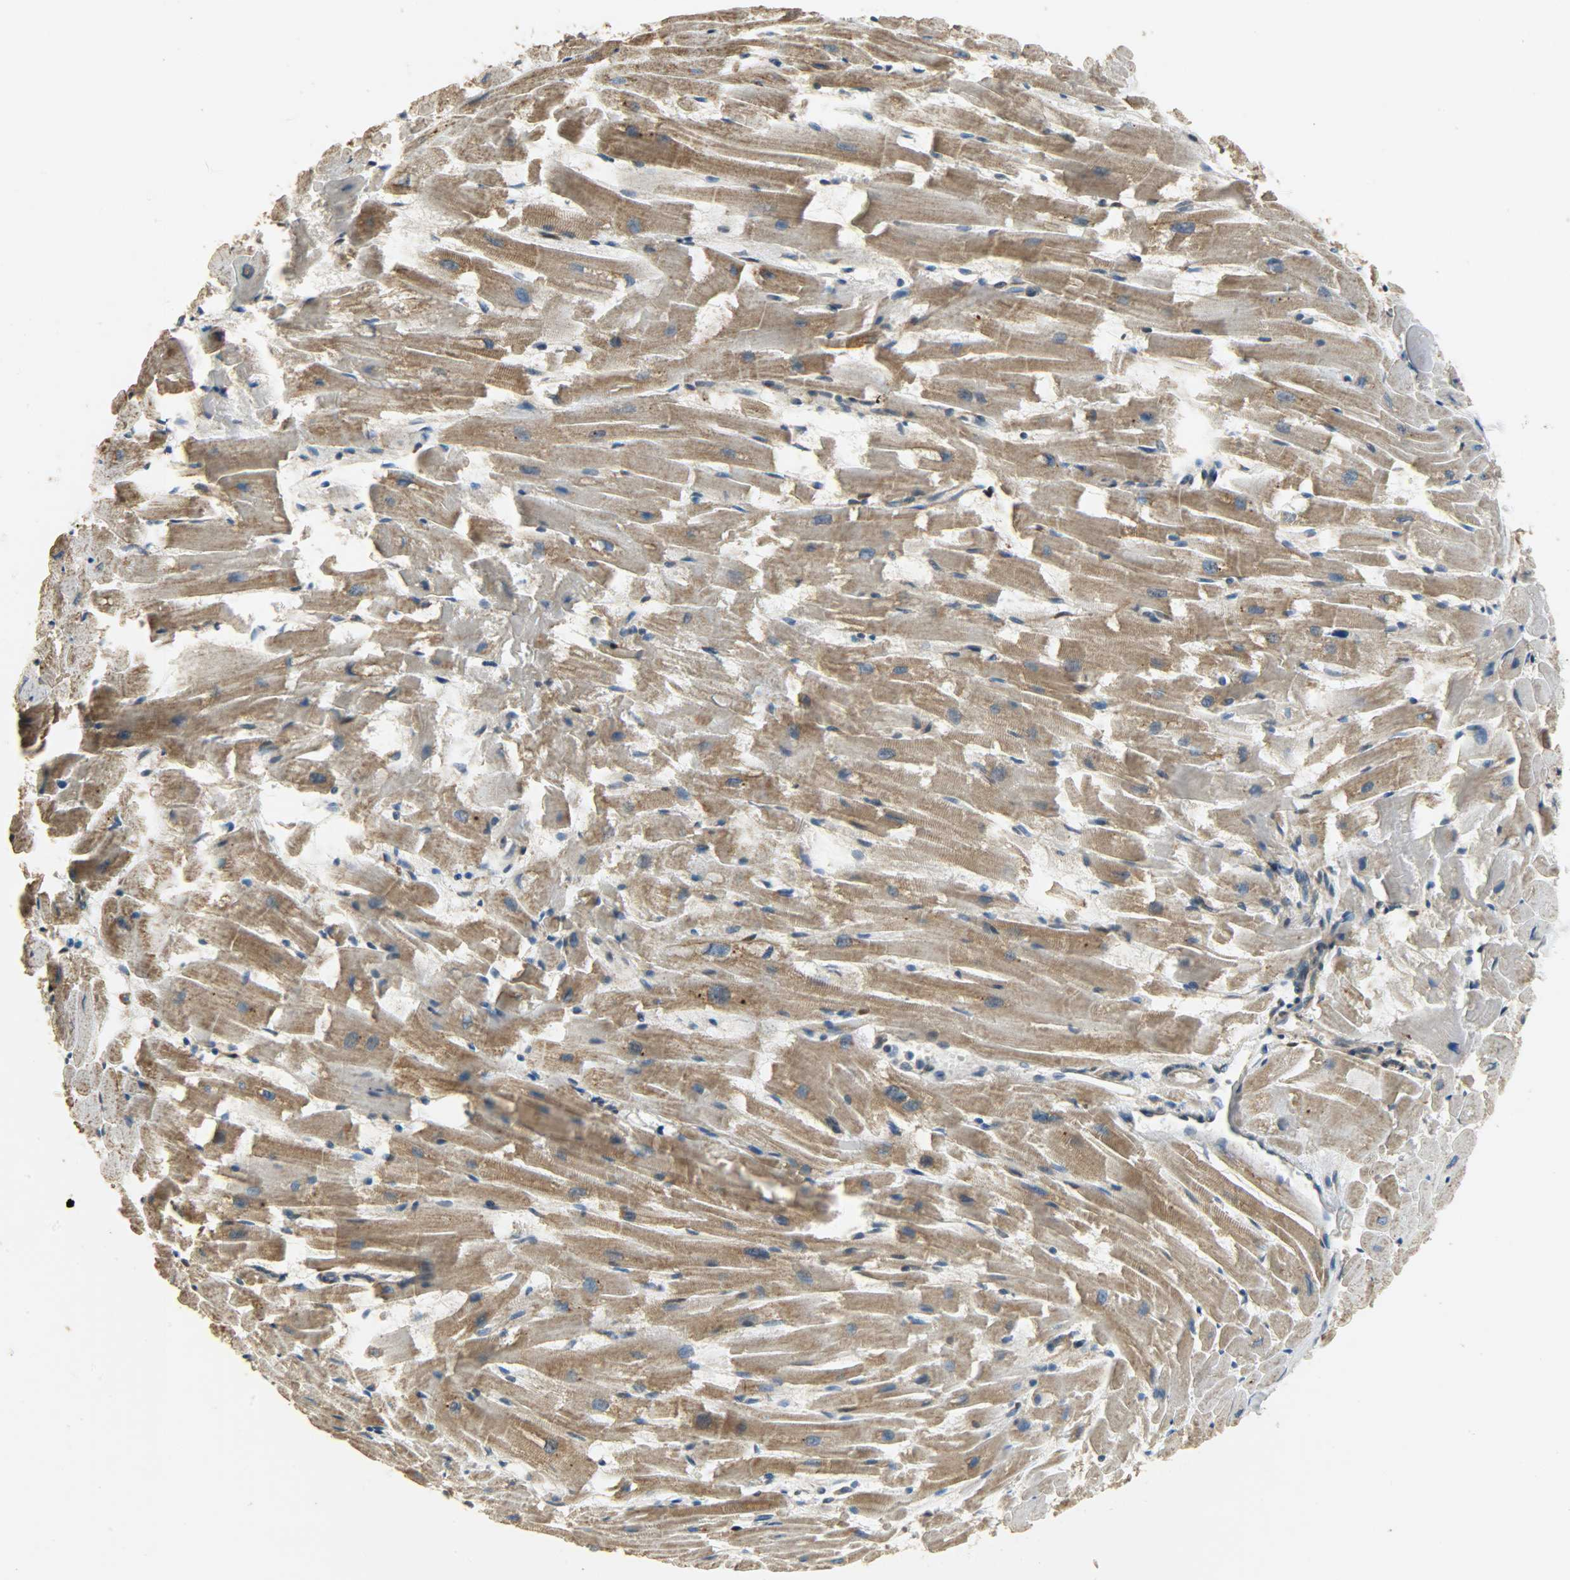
{"staining": {"intensity": "strong", "quantity": ">75%", "location": "cytoplasmic/membranous"}, "tissue": "heart muscle", "cell_type": "Cardiomyocytes", "image_type": "normal", "snomed": [{"axis": "morphology", "description": "Normal tissue, NOS"}, {"axis": "topography", "description": "Heart"}], "caption": "Immunohistochemical staining of benign heart muscle exhibits strong cytoplasmic/membranous protein positivity in about >75% of cardiomyocytes.", "gene": "C1orf198", "patient": {"sex": "female", "age": 19}}